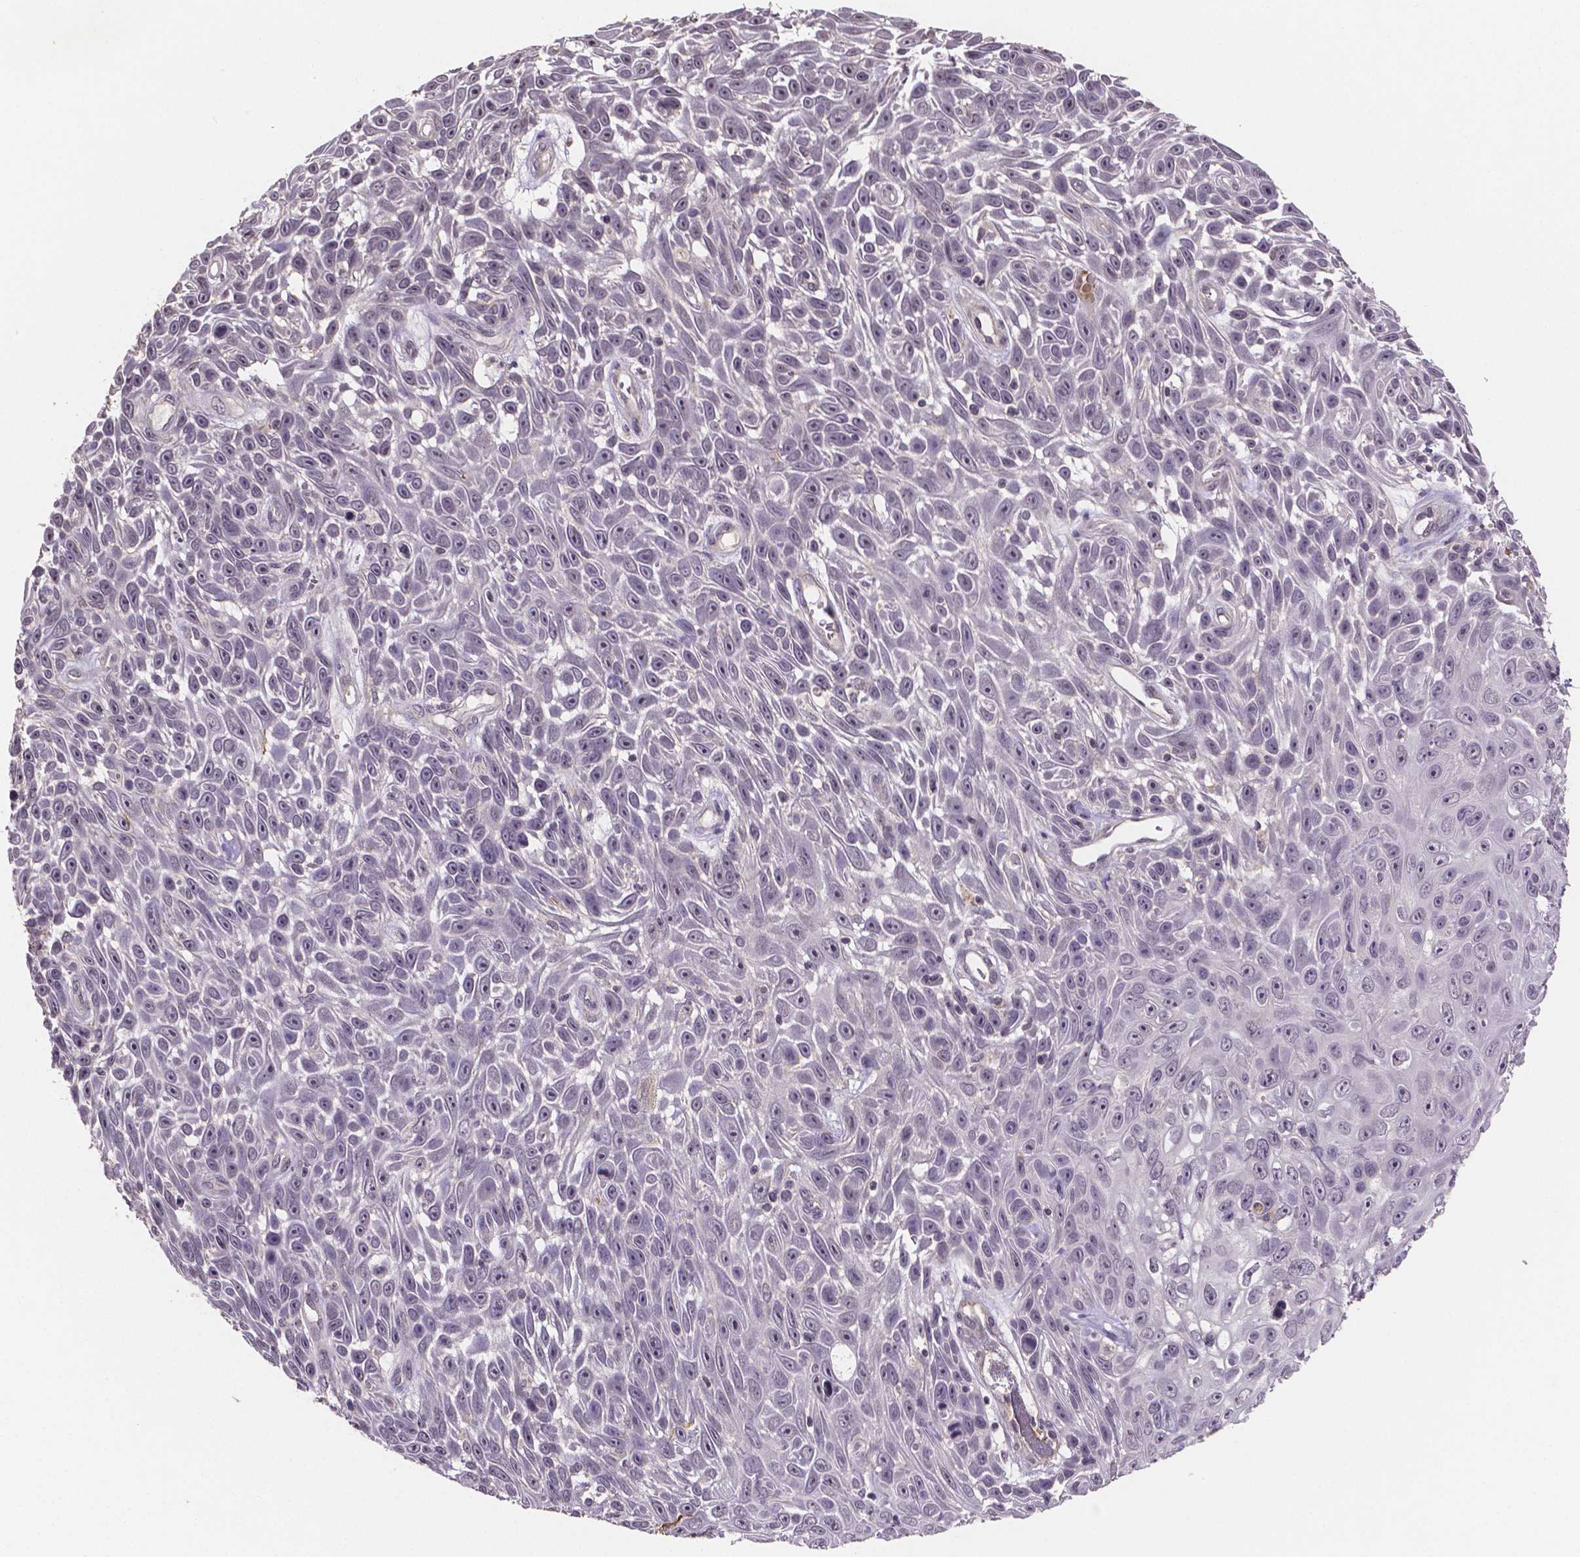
{"staining": {"intensity": "negative", "quantity": "none", "location": "none"}, "tissue": "skin cancer", "cell_type": "Tumor cells", "image_type": "cancer", "snomed": [{"axis": "morphology", "description": "Squamous cell carcinoma, NOS"}, {"axis": "topography", "description": "Skin"}], "caption": "Micrograph shows no protein expression in tumor cells of squamous cell carcinoma (skin) tissue. Brightfield microscopy of IHC stained with DAB (3,3'-diaminobenzidine) (brown) and hematoxylin (blue), captured at high magnification.", "gene": "NRGN", "patient": {"sex": "male", "age": 82}}